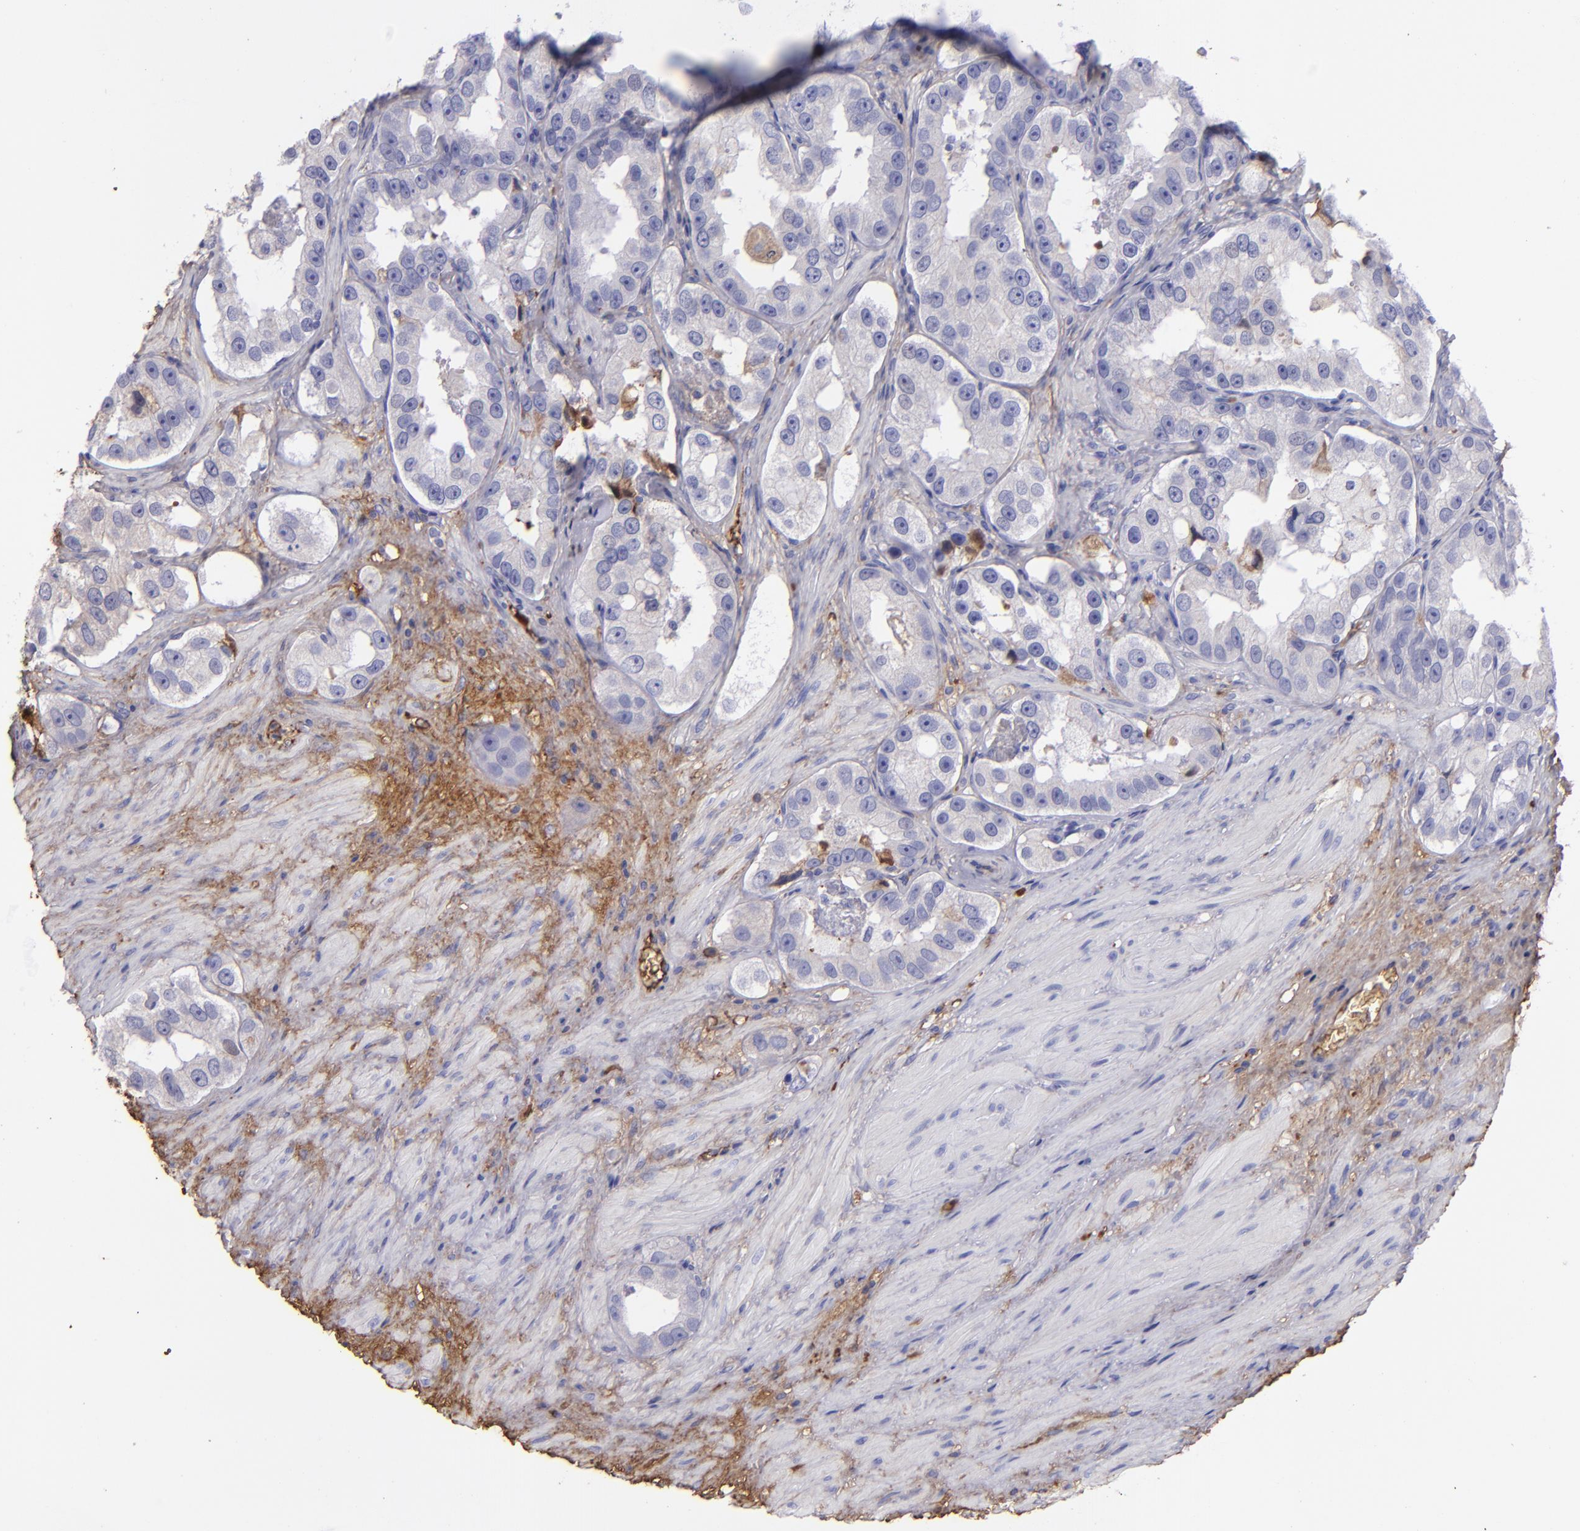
{"staining": {"intensity": "strong", "quantity": "<25%", "location": "cytoplasmic/membranous"}, "tissue": "prostate cancer", "cell_type": "Tumor cells", "image_type": "cancer", "snomed": [{"axis": "morphology", "description": "Adenocarcinoma, High grade"}, {"axis": "topography", "description": "Prostate"}], "caption": "Immunohistochemical staining of prostate cancer (adenocarcinoma (high-grade)) reveals strong cytoplasmic/membranous protein expression in approximately <25% of tumor cells. Nuclei are stained in blue.", "gene": "FGB", "patient": {"sex": "male", "age": 63}}